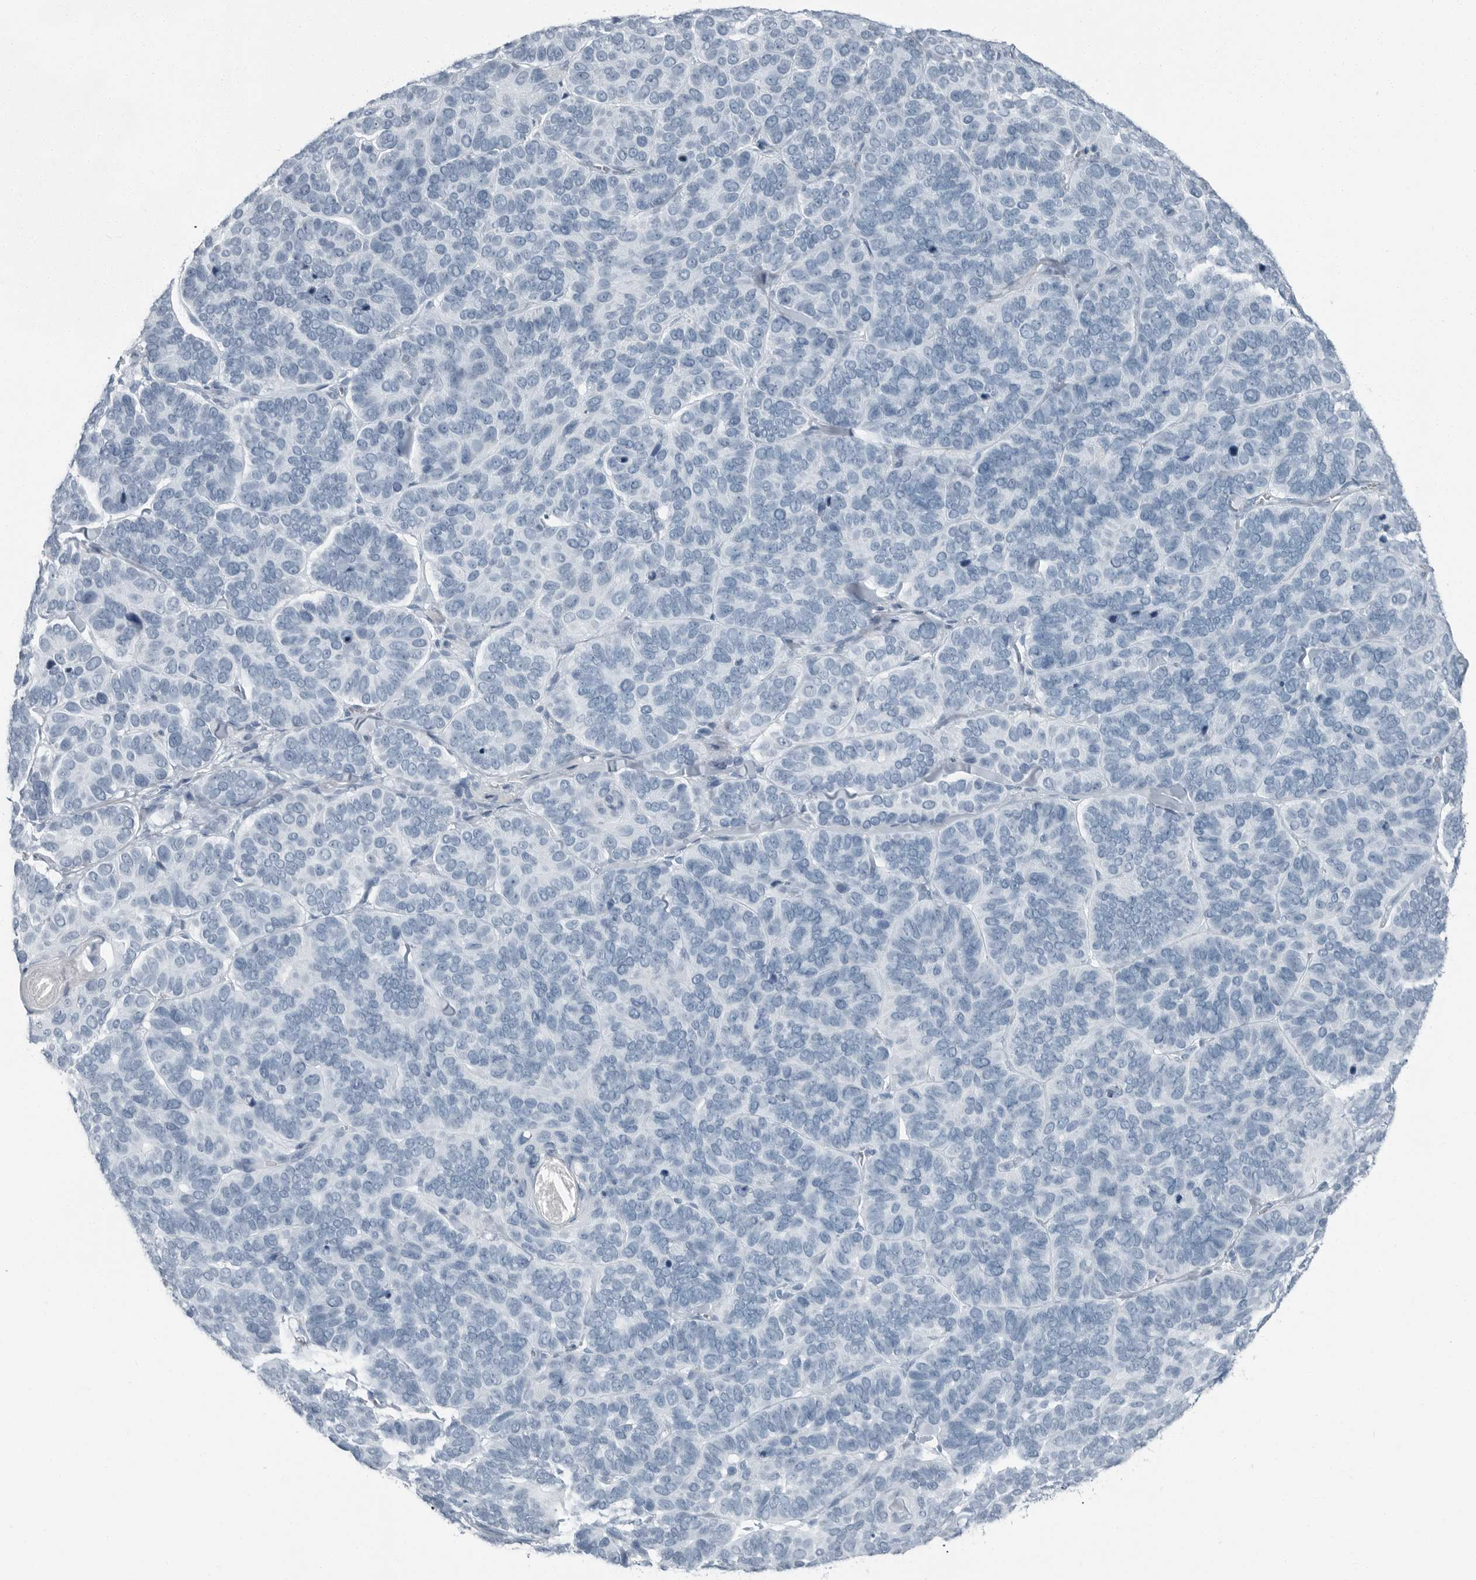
{"staining": {"intensity": "negative", "quantity": "none", "location": "none"}, "tissue": "skin cancer", "cell_type": "Tumor cells", "image_type": "cancer", "snomed": [{"axis": "morphology", "description": "Basal cell carcinoma"}, {"axis": "topography", "description": "Skin"}], "caption": "IHC photomicrograph of skin cancer stained for a protein (brown), which shows no positivity in tumor cells. Brightfield microscopy of immunohistochemistry stained with DAB (brown) and hematoxylin (blue), captured at high magnification.", "gene": "FABP6", "patient": {"sex": "male", "age": 62}}